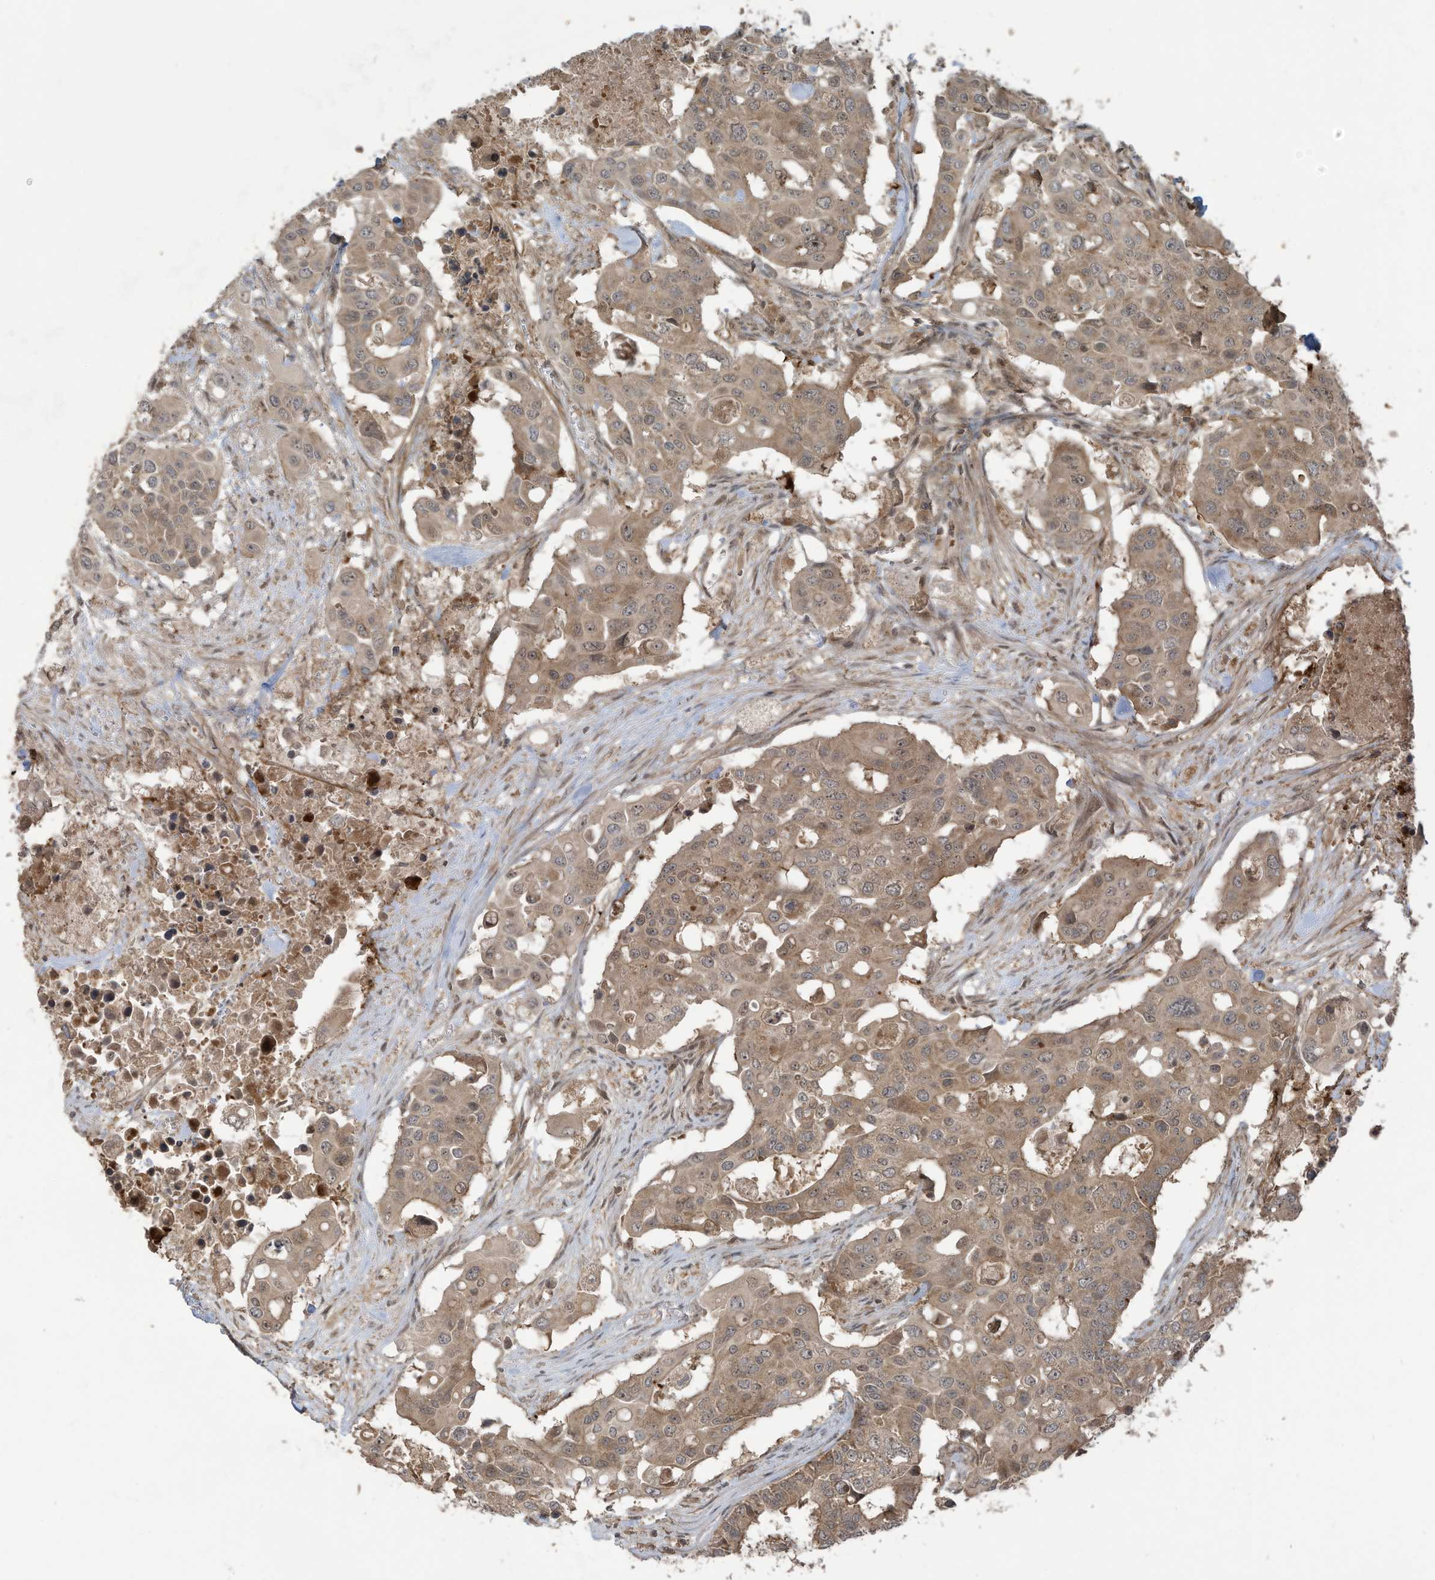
{"staining": {"intensity": "moderate", "quantity": ">75%", "location": "cytoplasmic/membranous"}, "tissue": "colorectal cancer", "cell_type": "Tumor cells", "image_type": "cancer", "snomed": [{"axis": "morphology", "description": "Adenocarcinoma, NOS"}, {"axis": "topography", "description": "Colon"}], "caption": "Colorectal adenocarcinoma tissue shows moderate cytoplasmic/membranous expression in approximately >75% of tumor cells", "gene": "CARF", "patient": {"sex": "male", "age": 77}}